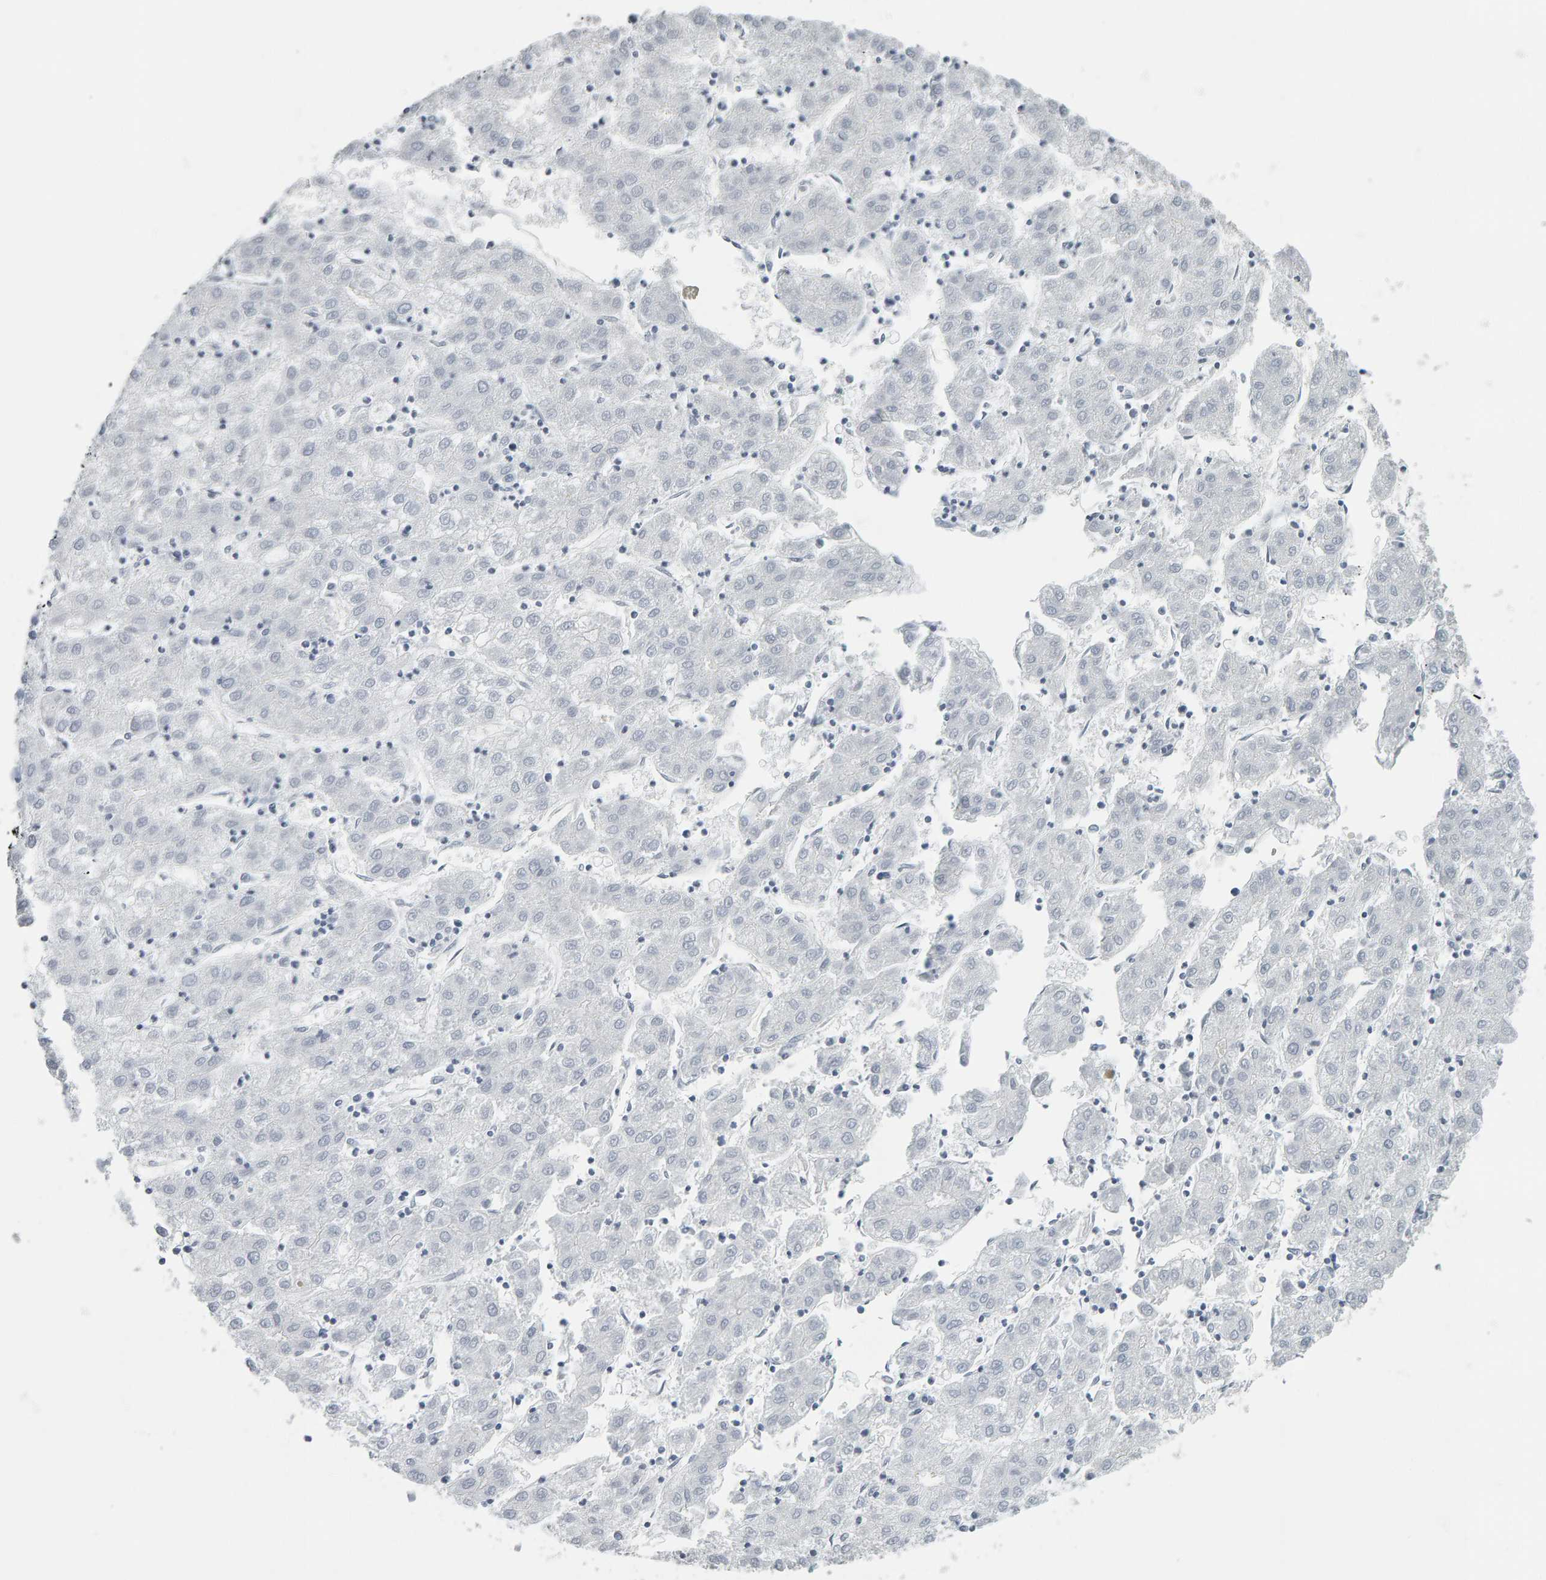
{"staining": {"intensity": "negative", "quantity": "none", "location": "none"}, "tissue": "liver cancer", "cell_type": "Tumor cells", "image_type": "cancer", "snomed": [{"axis": "morphology", "description": "Carcinoma, Hepatocellular, NOS"}, {"axis": "topography", "description": "Liver"}], "caption": "Tumor cells are negative for brown protein staining in liver hepatocellular carcinoma. (DAB (3,3'-diaminobenzidine) immunohistochemistry, high magnification).", "gene": "SPACA3", "patient": {"sex": "male", "age": 72}}